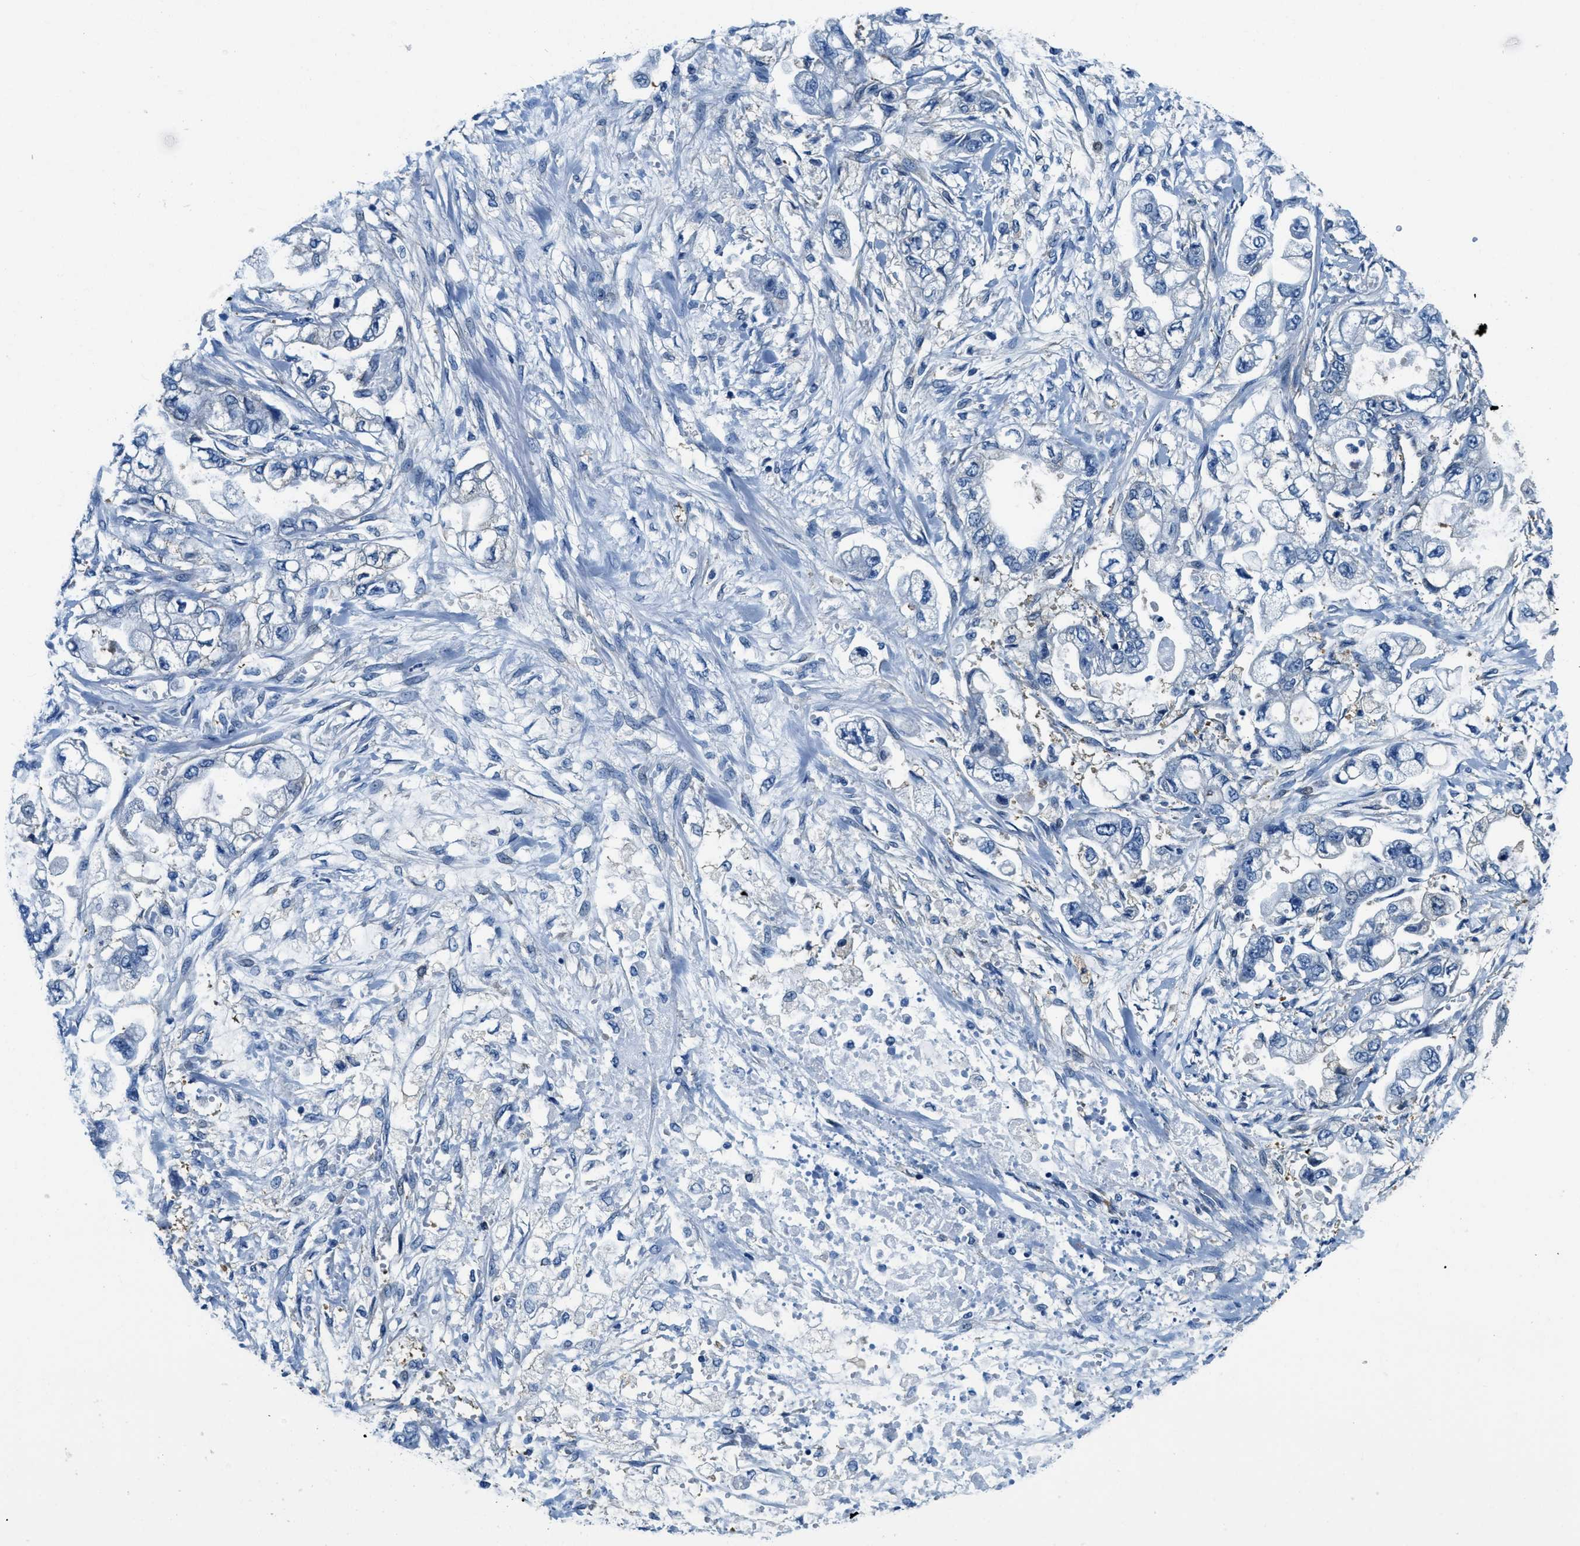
{"staining": {"intensity": "negative", "quantity": "none", "location": "none"}, "tissue": "stomach cancer", "cell_type": "Tumor cells", "image_type": "cancer", "snomed": [{"axis": "morphology", "description": "Normal tissue, NOS"}, {"axis": "morphology", "description": "Adenocarcinoma, NOS"}, {"axis": "topography", "description": "Stomach"}], "caption": "An image of human stomach cancer (adenocarcinoma) is negative for staining in tumor cells.", "gene": "TWF1", "patient": {"sex": "male", "age": 62}}